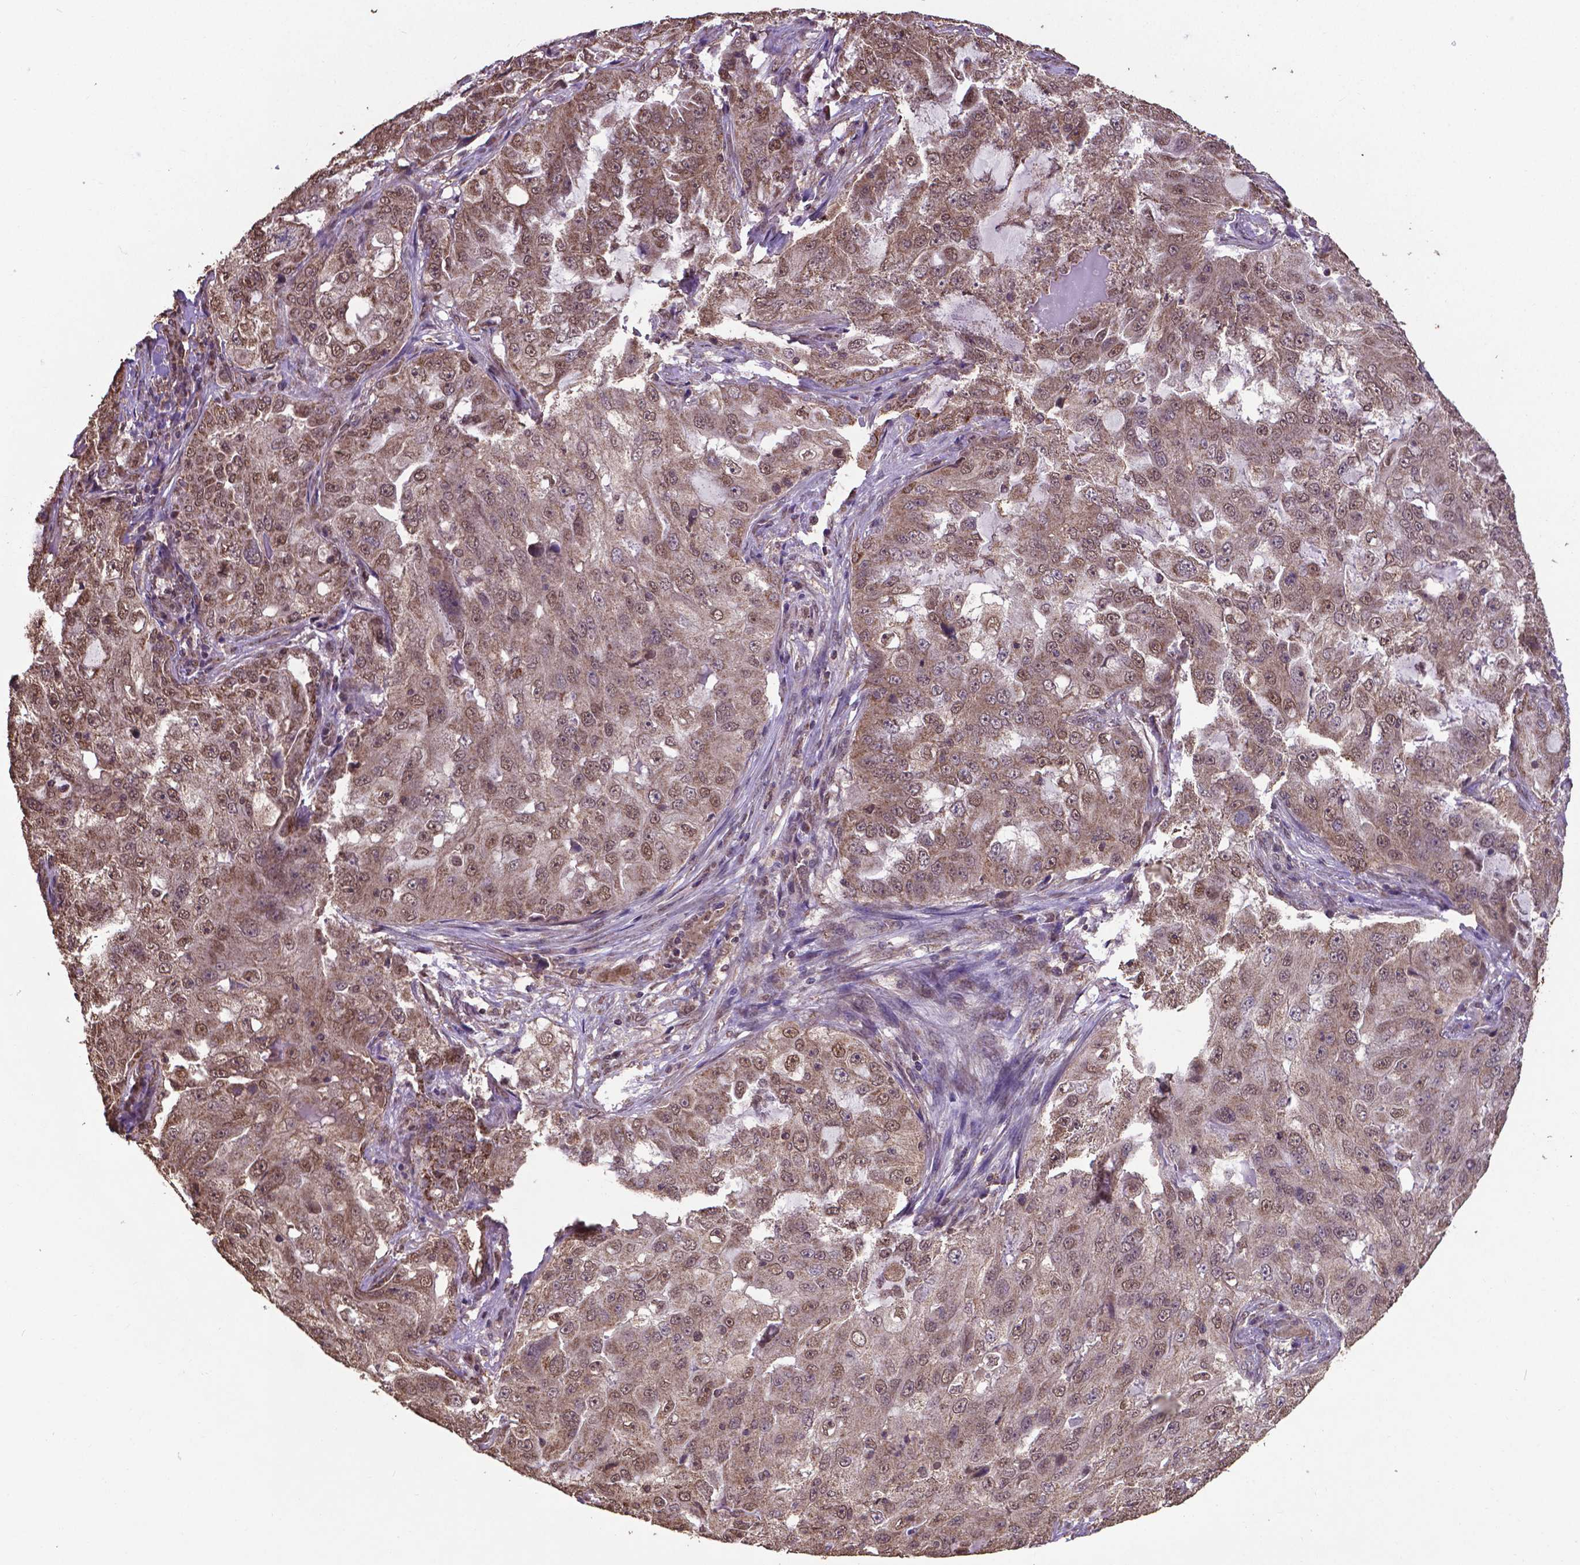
{"staining": {"intensity": "moderate", "quantity": ">75%", "location": "cytoplasmic/membranous,nuclear"}, "tissue": "lung cancer", "cell_type": "Tumor cells", "image_type": "cancer", "snomed": [{"axis": "morphology", "description": "Adenocarcinoma, NOS"}, {"axis": "topography", "description": "Lung"}], "caption": "Immunohistochemical staining of human adenocarcinoma (lung) shows medium levels of moderate cytoplasmic/membranous and nuclear protein positivity in about >75% of tumor cells.", "gene": "DCAF1", "patient": {"sex": "female", "age": 61}}